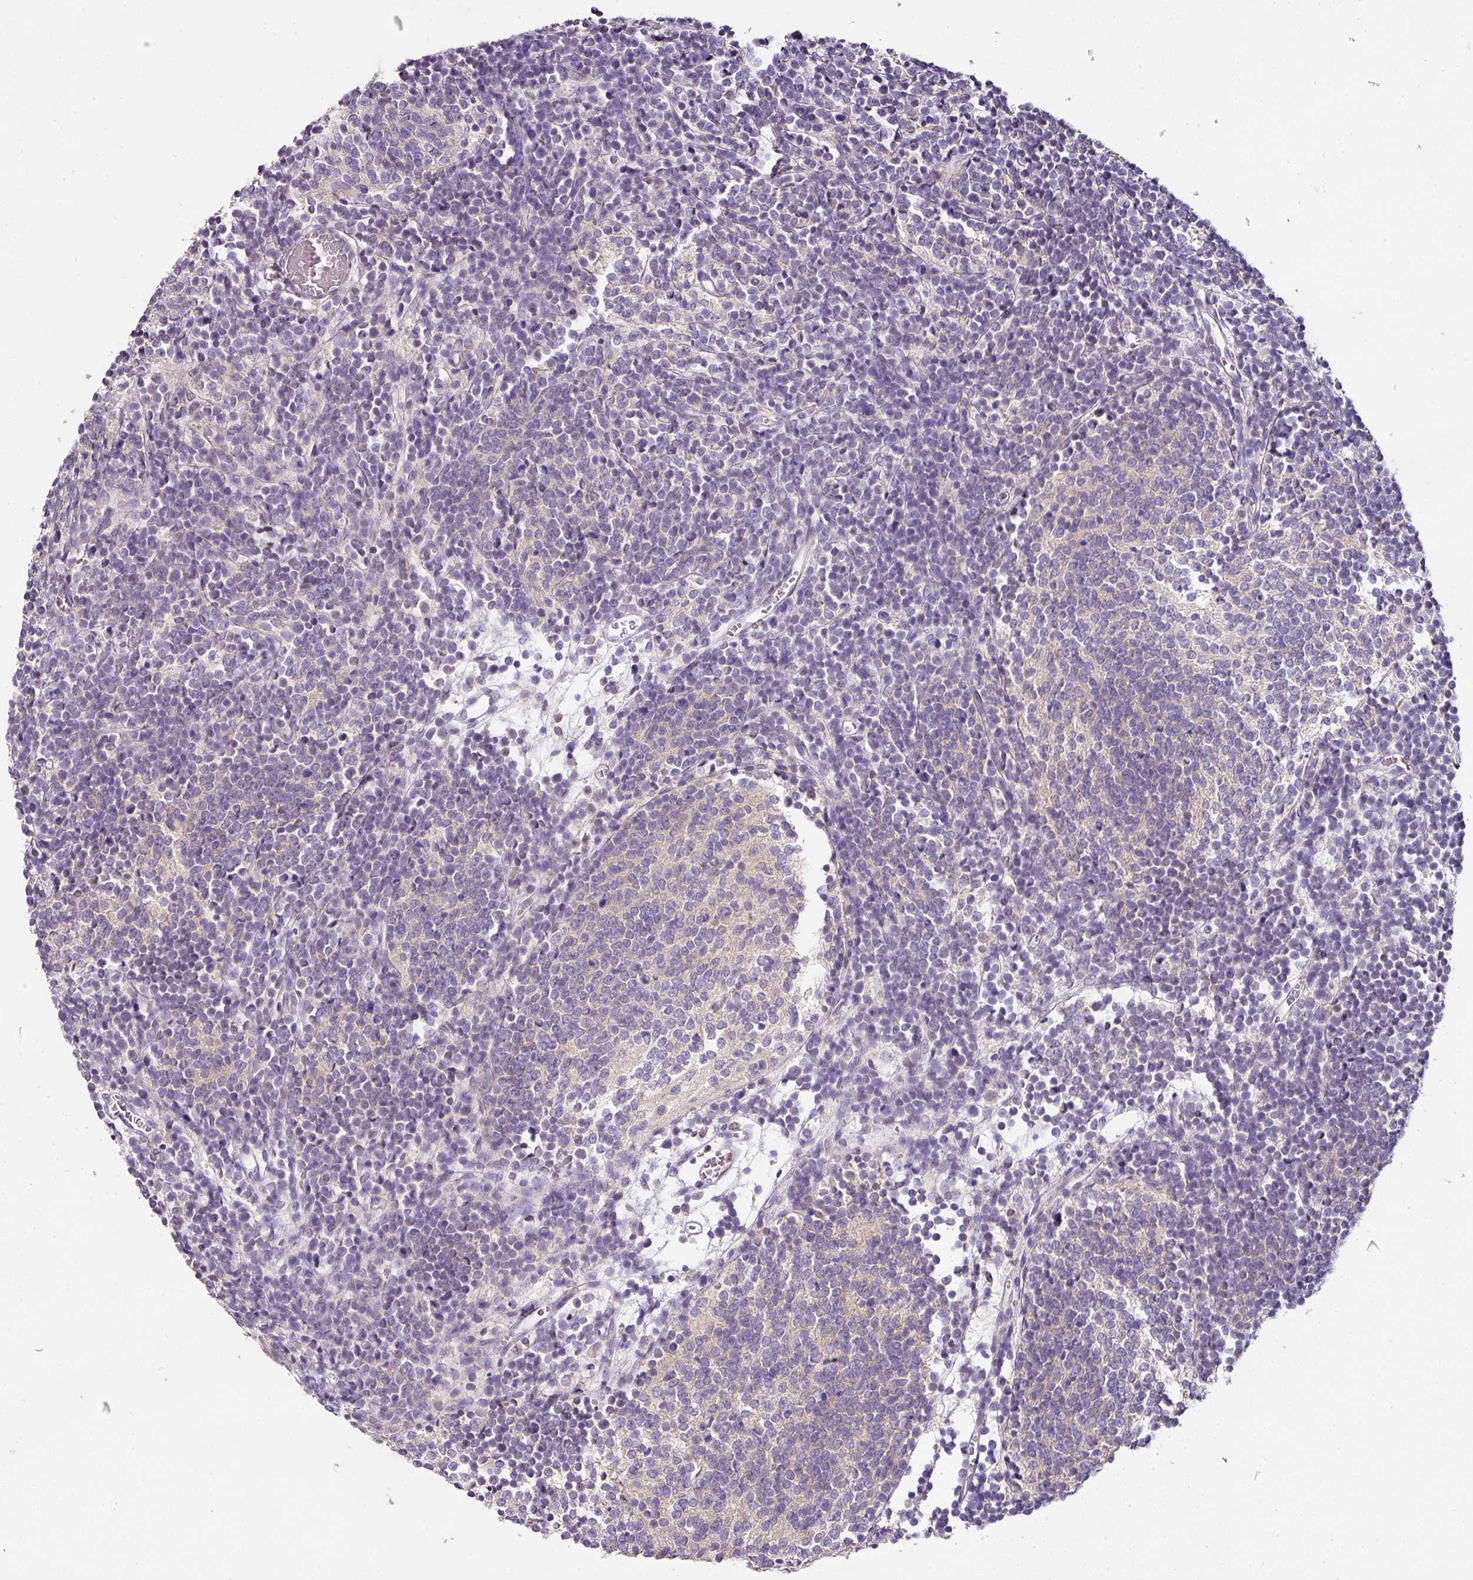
{"staining": {"intensity": "negative", "quantity": "none", "location": "none"}, "tissue": "glioma", "cell_type": "Tumor cells", "image_type": "cancer", "snomed": [{"axis": "morphology", "description": "Glioma, malignant, Low grade"}, {"axis": "topography", "description": "Brain"}], "caption": "Tumor cells show no significant positivity in glioma.", "gene": "SKIC2", "patient": {"sex": "female", "age": 1}}